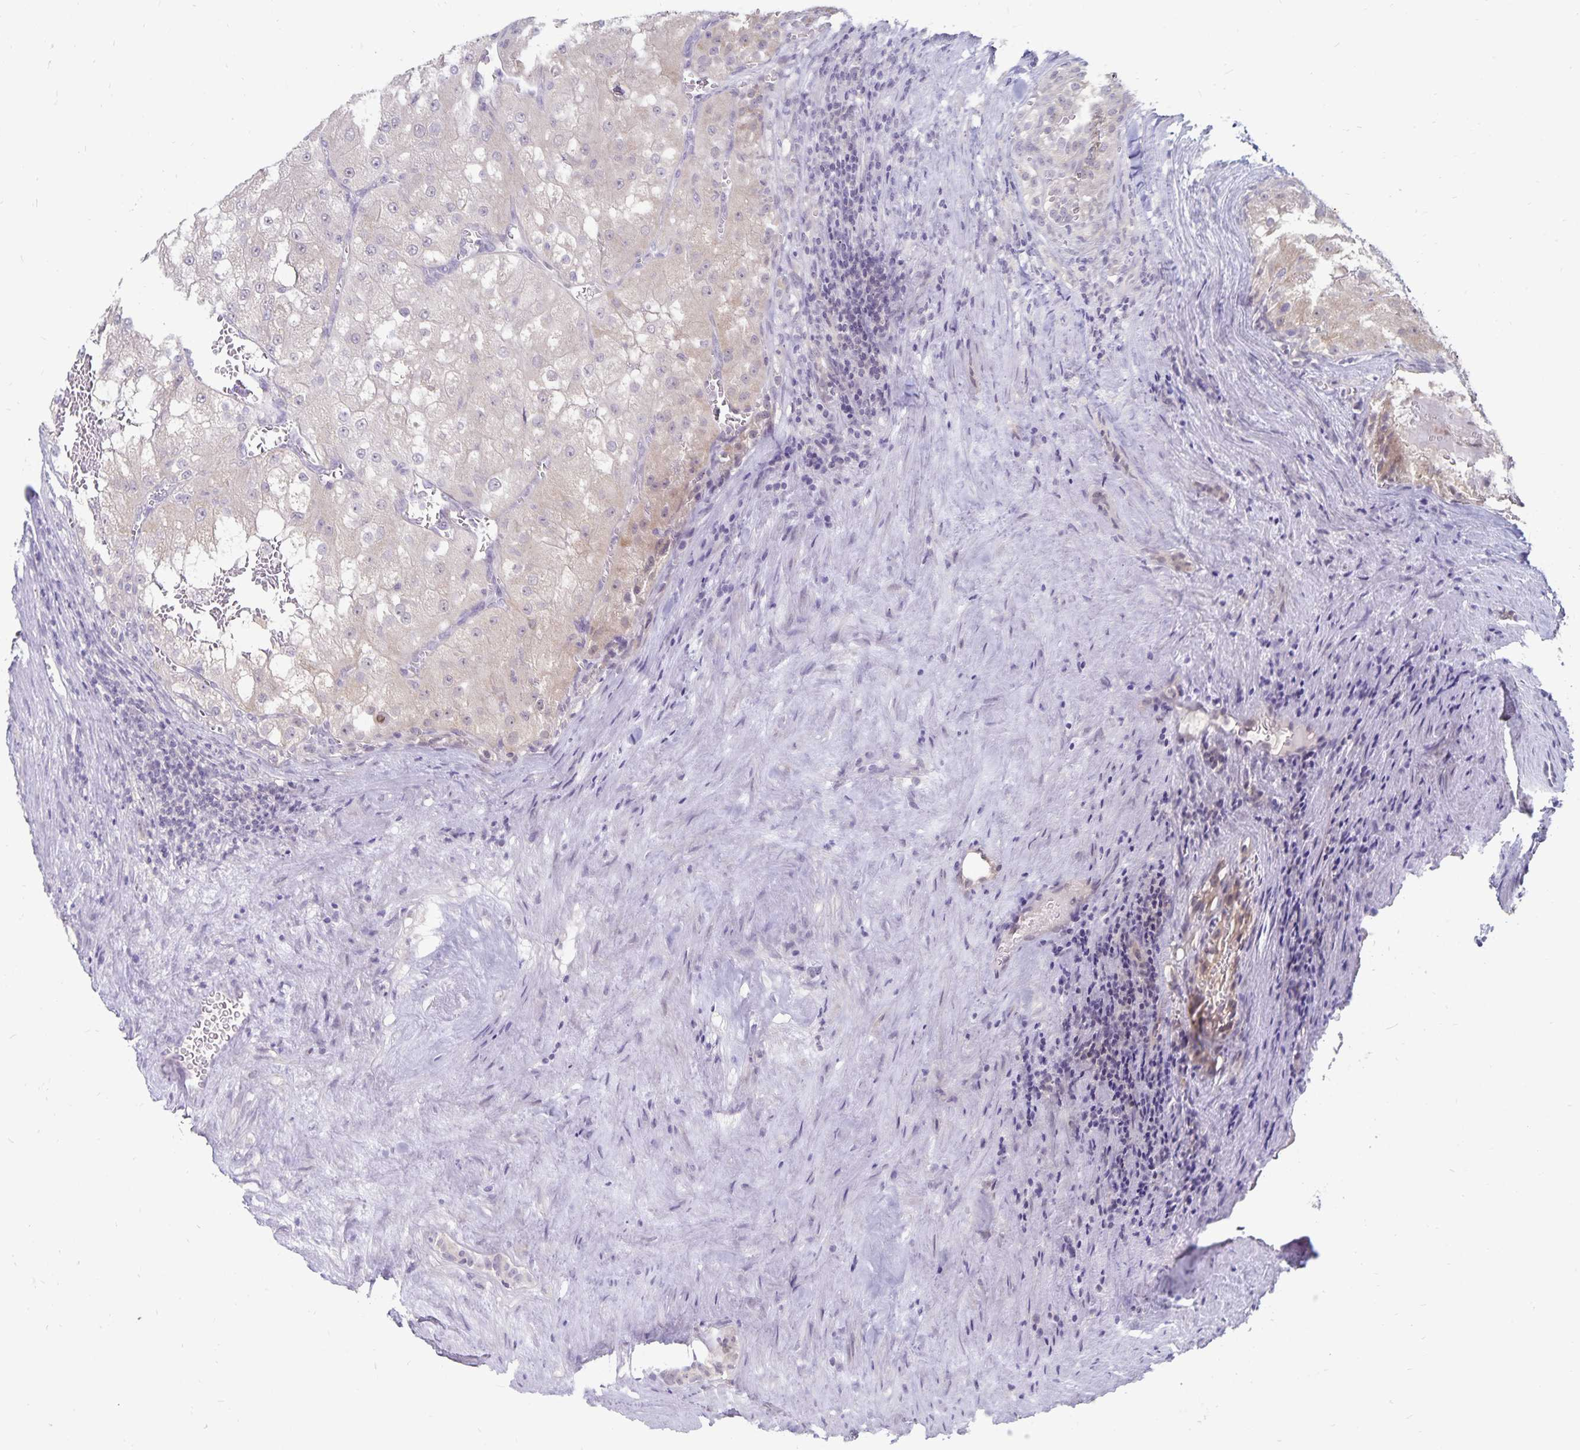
{"staining": {"intensity": "negative", "quantity": "none", "location": "none"}, "tissue": "renal cancer", "cell_type": "Tumor cells", "image_type": "cancer", "snomed": [{"axis": "morphology", "description": "Adenocarcinoma, NOS"}, {"axis": "topography", "description": "Kidney"}], "caption": "Image shows no significant protein positivity in tumor cells of adenocarcinoma (renal). (DAB (3,3'-diaminobenzidine) immunohistochemistry (IHC) visualized using brightfield microscopy, high magnification).", "gene": "CDKN2B", "patient": {"sex": "female", "age": 74}}